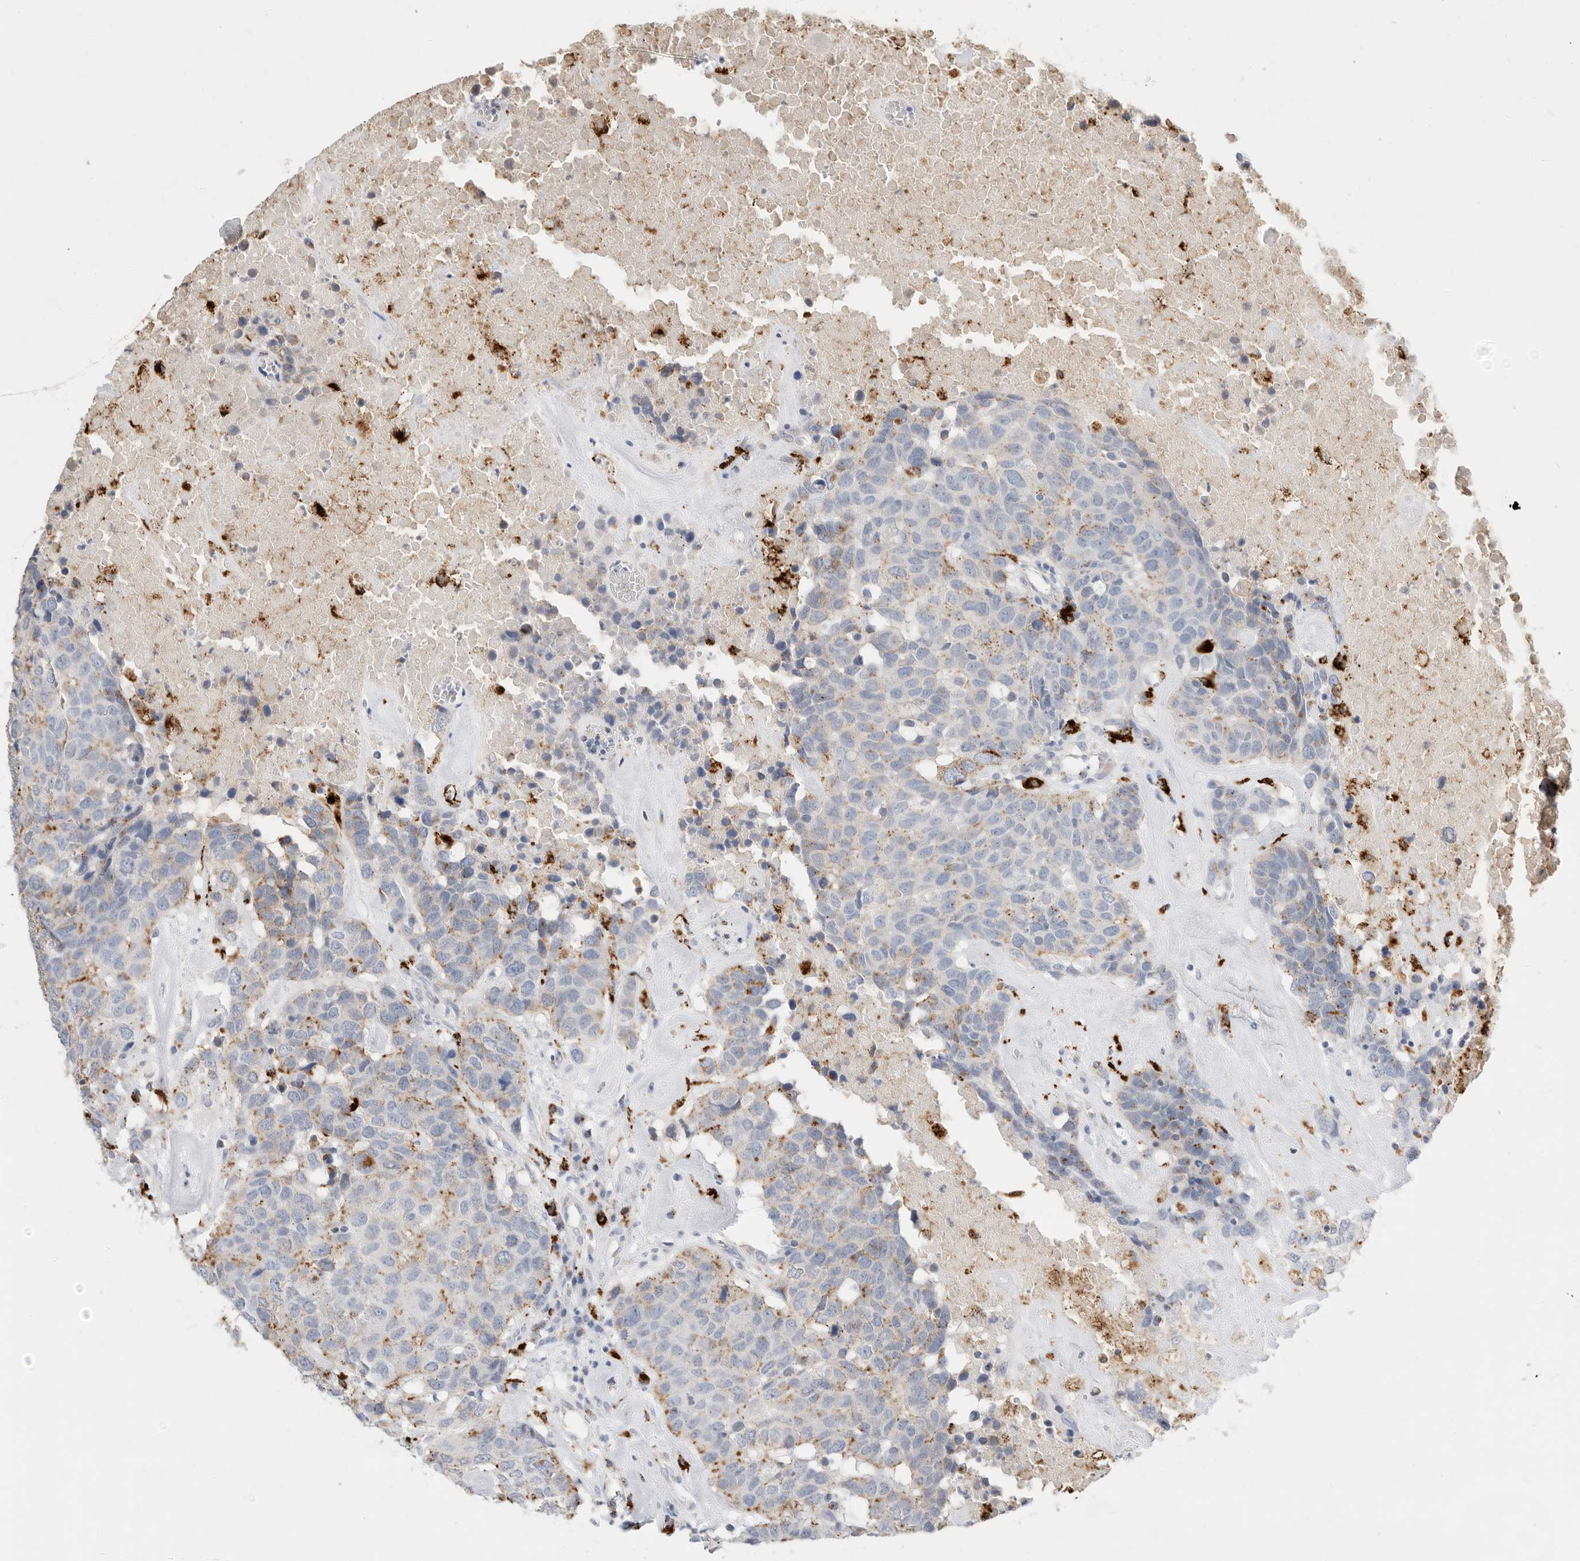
{"staining": {"intensity": "moderate", "quantity": "<25%", "location": "cytoplasmic/membranous"}, "tissue": "head and neck cancer", "cell_type": "Tumor cells", "image_type": "cancer", "snomed": [{"axis": "morphology", "description": "Squamous cell carcinoma, NOS"}, {"axis": "topography", "description": "Head-Neck"}], "caption": "IHC histopathology image of human head and neck squamous cell carcinoma stained for a protein (brown), which shows low levels of moderate cytoplasmic/membranous expression in approximately <25% of tumor cells.", "gene": "GGH", "patient": {"sex": "male", "age": 66}}